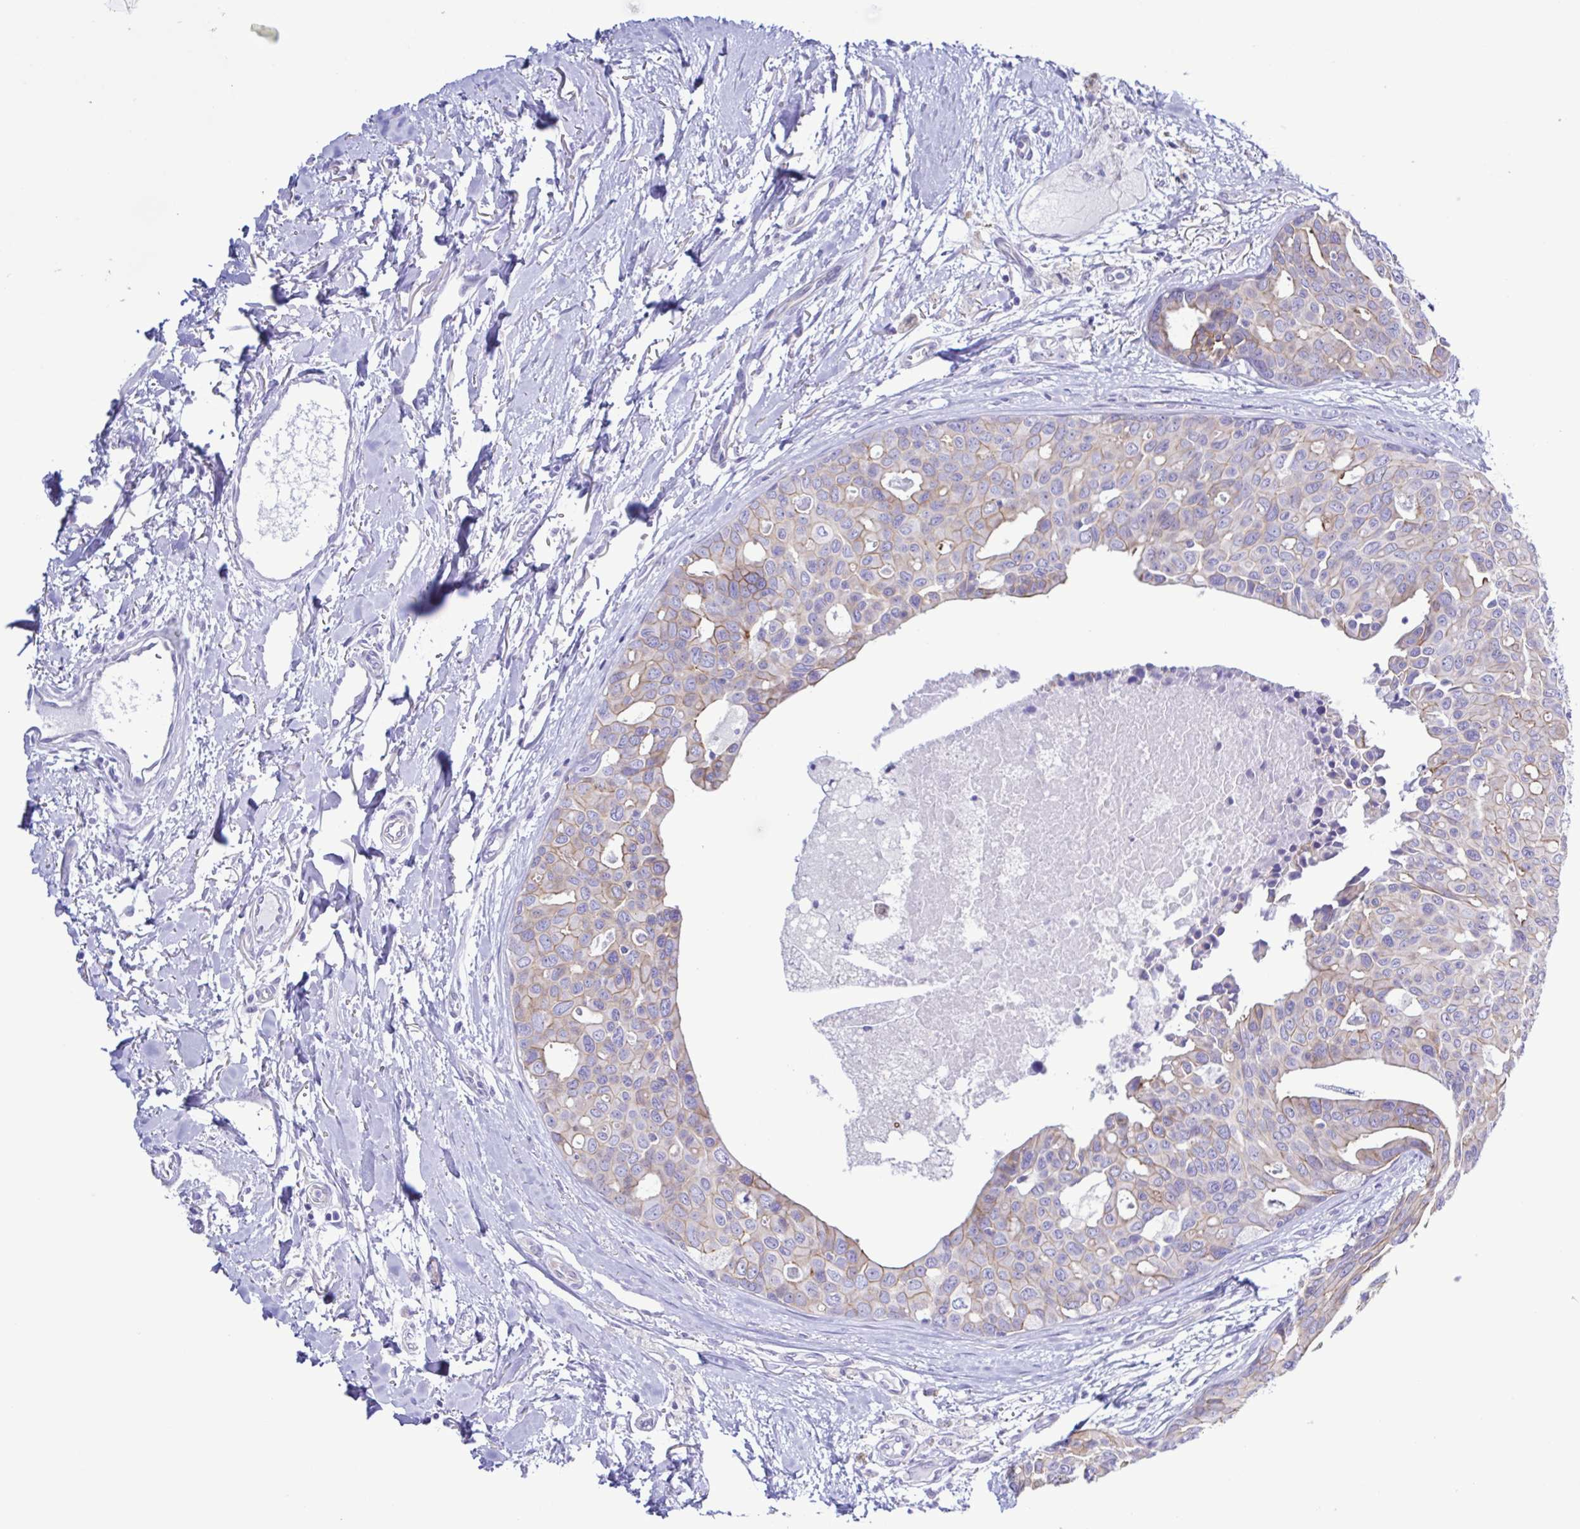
{"staining": {"intensity": "weak", "quantity": "<25%", "location": "cytoplasmic/membranous"}, "tissue": "breast cancer", "cell_type": "Tumor cells", "image_type": "cancer", "snomed": [{"axis": "morphology", "description": "Duct carcinoma"}, {"axis": "topography", "description": "Breast"}], "caption": "Immunohistochemistry (IHC) of human breast cancer shows no staining in tumor cells. (Brightfield microscopy of DAB (3,3'-diaminobenzidine) immunohistochemistry at high magnification).", "gene": "CYP11A1", "patient": {"sex": "female", "age": 54}}